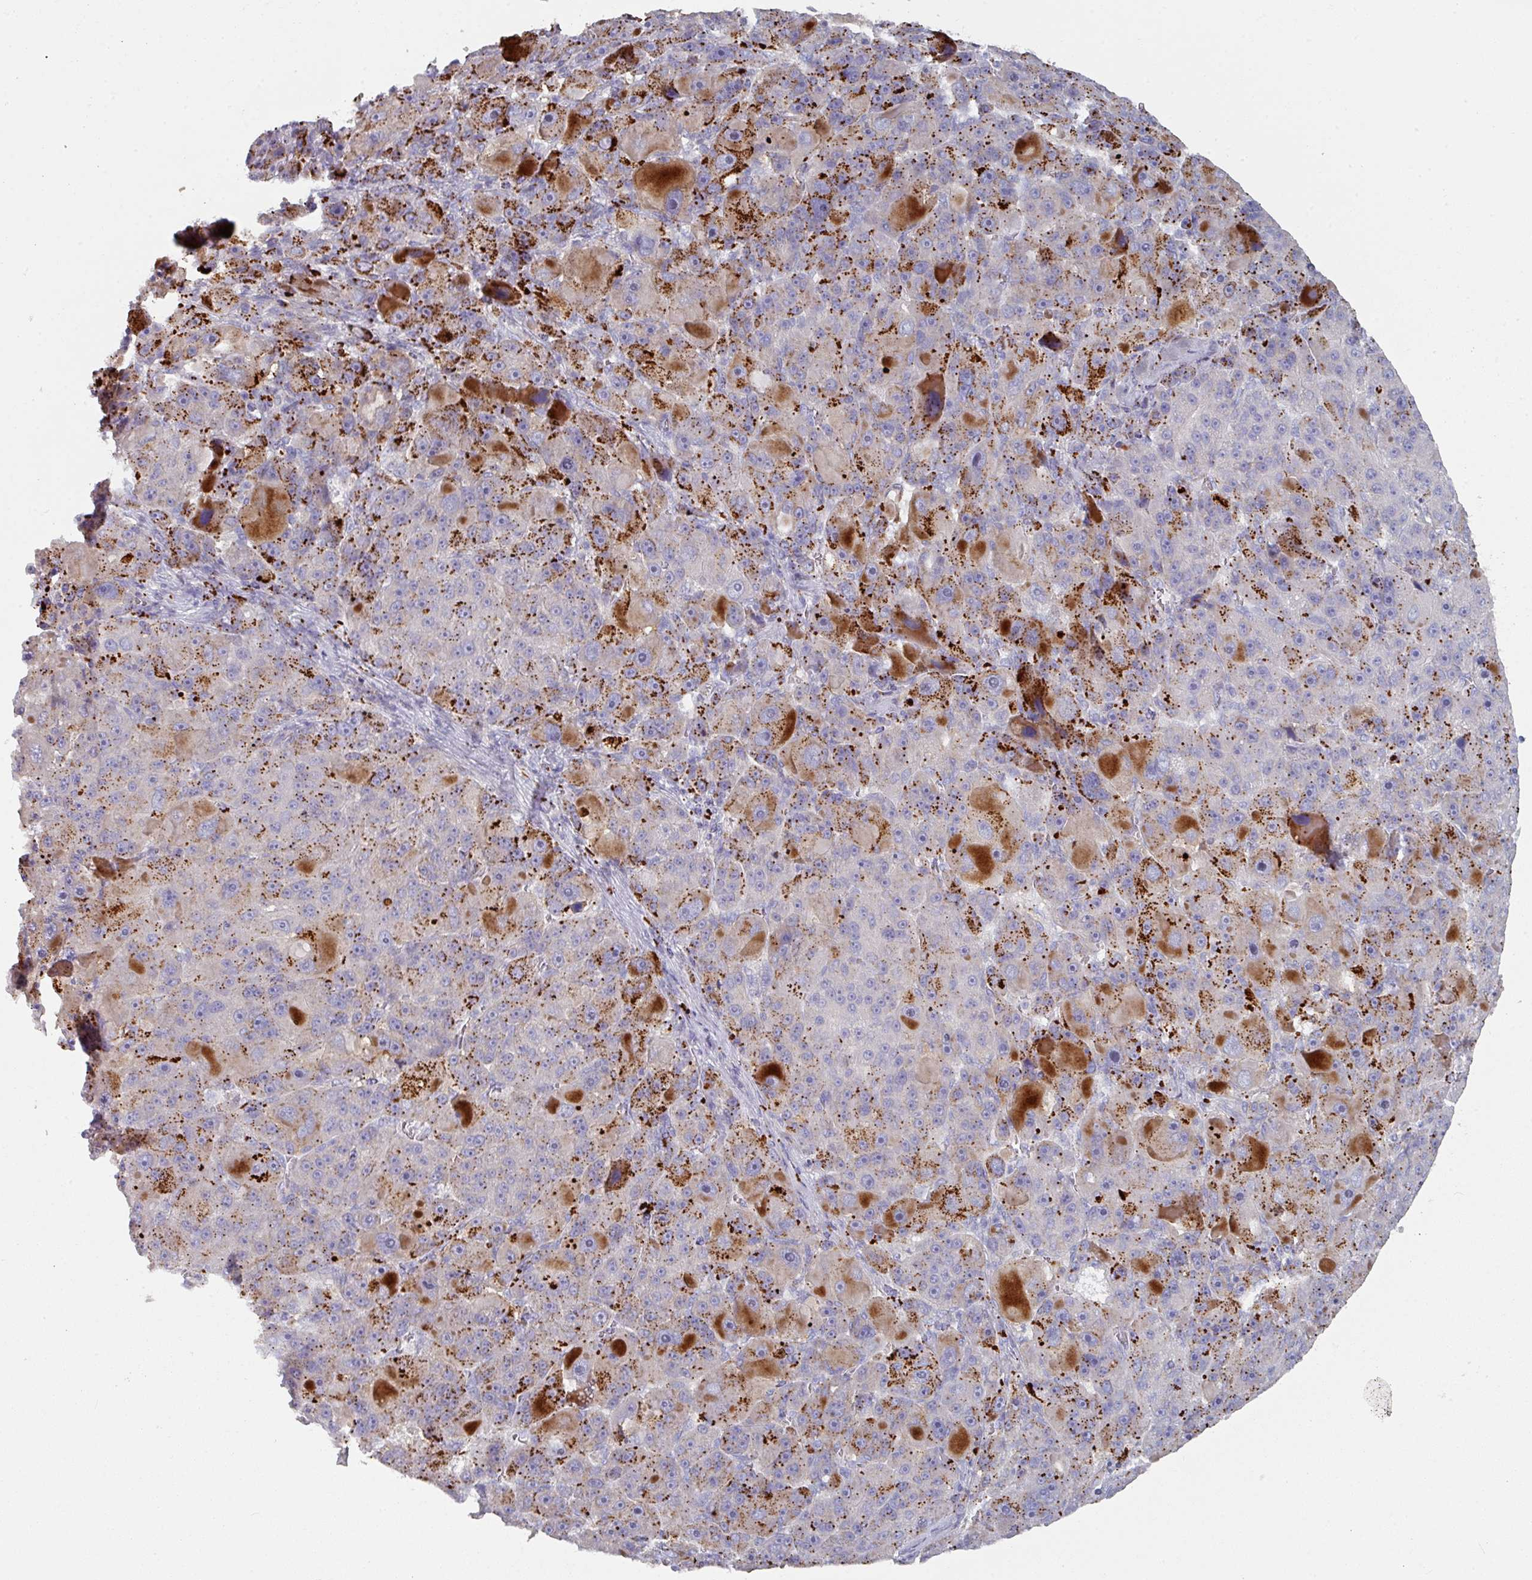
{"staining": {"intensity": "strong", "quantity": "25%-75%", "location": "cytoplasmic/membranous"}, "tissue": "liver cancer", "cell_type": "Tumor cells", "image_type": "cancer", "snomed": [{"axis": "morphology", "description": "Carcinoma, Hepatocellular, NOS"}, {"axis": "topography", "description": "Liver"}], "caption": "A micrograph of human liver cancer (hepatocellular carcinoma) stained for a protein exhibits strong cytoplasmic/membranous brown staining in tumor cells. Nuclei are stained in blue.", "gene": "NT5C1A", "patient": {"sex": "male", "age": 76}}